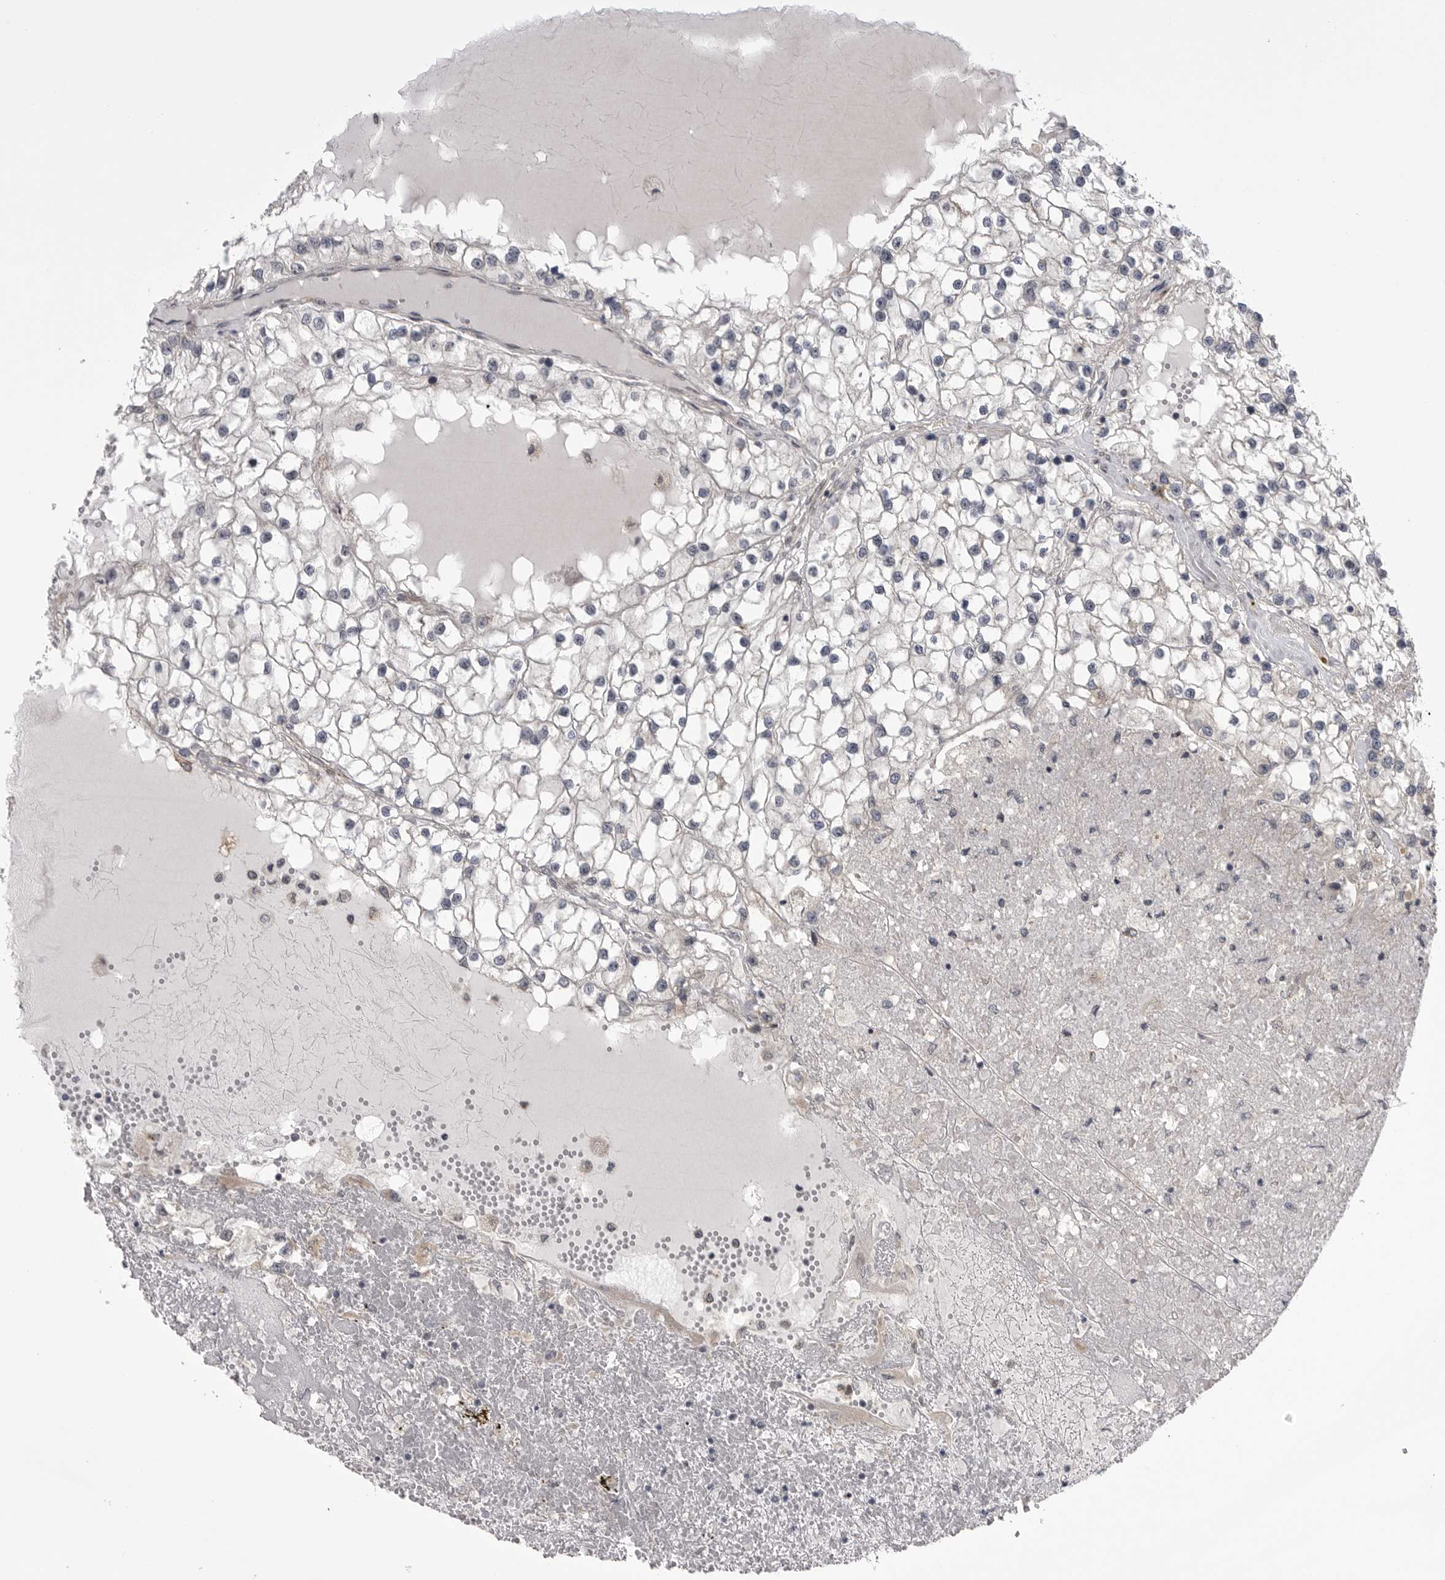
{"staining": {"intensity": "negative", "quantity": "none", "location": "none"}, "tissue": "renal cancer", "cell_type": "Tumor cells", "image_type": "cancer", "snomed": [{"axis": "morphology", "description": "Adenocarcinoma, NOS"}, {"axis": "topography", "description": "Kidney"}], "caption": "Immunohistochemistry of renal cancer (adenocarcinoma) reveals no expression in tumor cells.", "gene": "PDCL", "patient": {"sex": "male", "age": 68}}